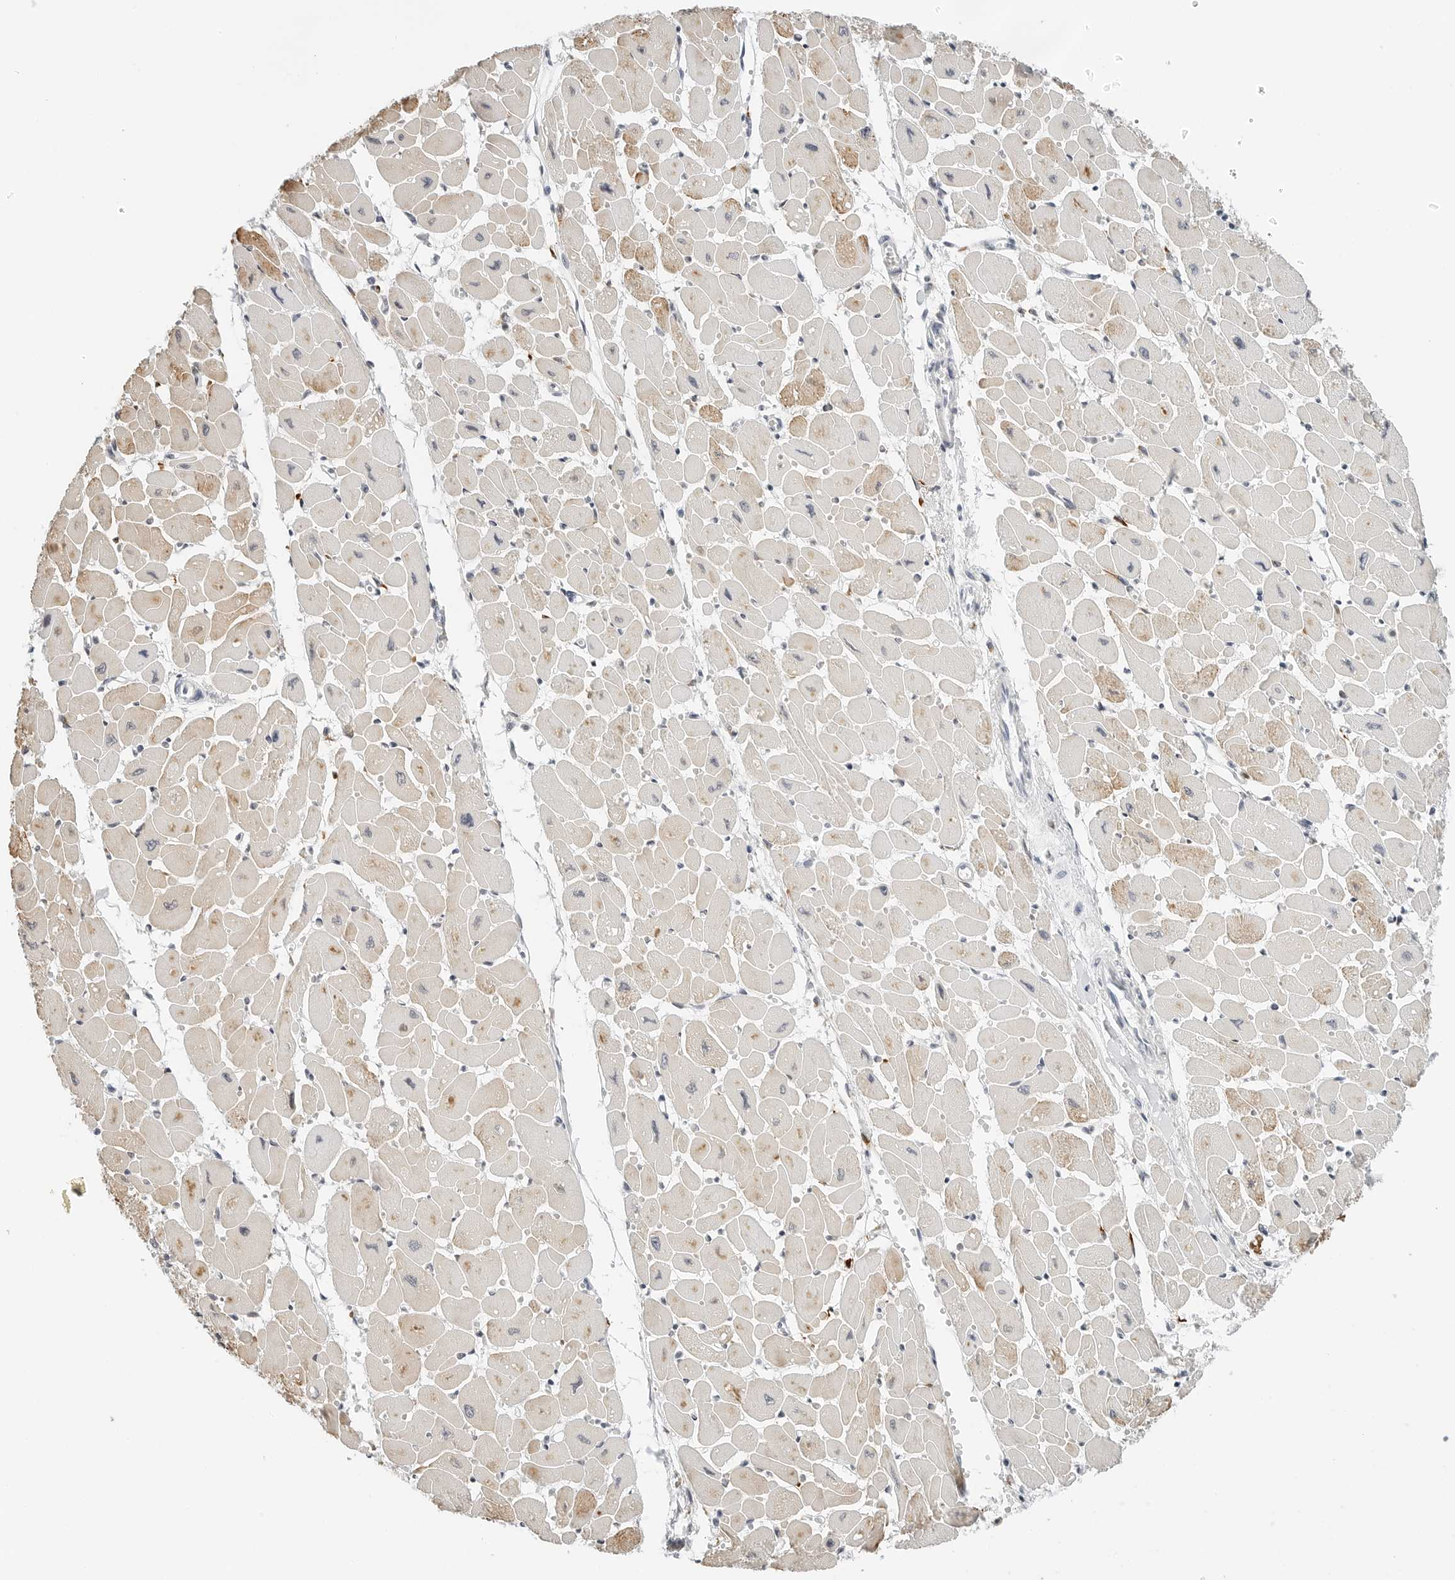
{"staining": {"intensity": "weak", "quantity": ">75%", "location": "cytoplasmic/membranous"}, "tissue": "heart muscle", "cell_type": "Cardiomyocytes", "image_type": "normal", "snomed": [{"axis": "morphology", "description": "Normal tissue, NOS"}, {"axis": "topography", "description": "Heart"}], "caption": "Approximately >75% of cardiomyocytes in unremarkable heart muscle demonstrate weak cytoplasmic/membranous protein staining as visualized by brown immunohistochemical staining.", "gene": "P4HA2", "patient": {"sex": "female", "age": 54}}